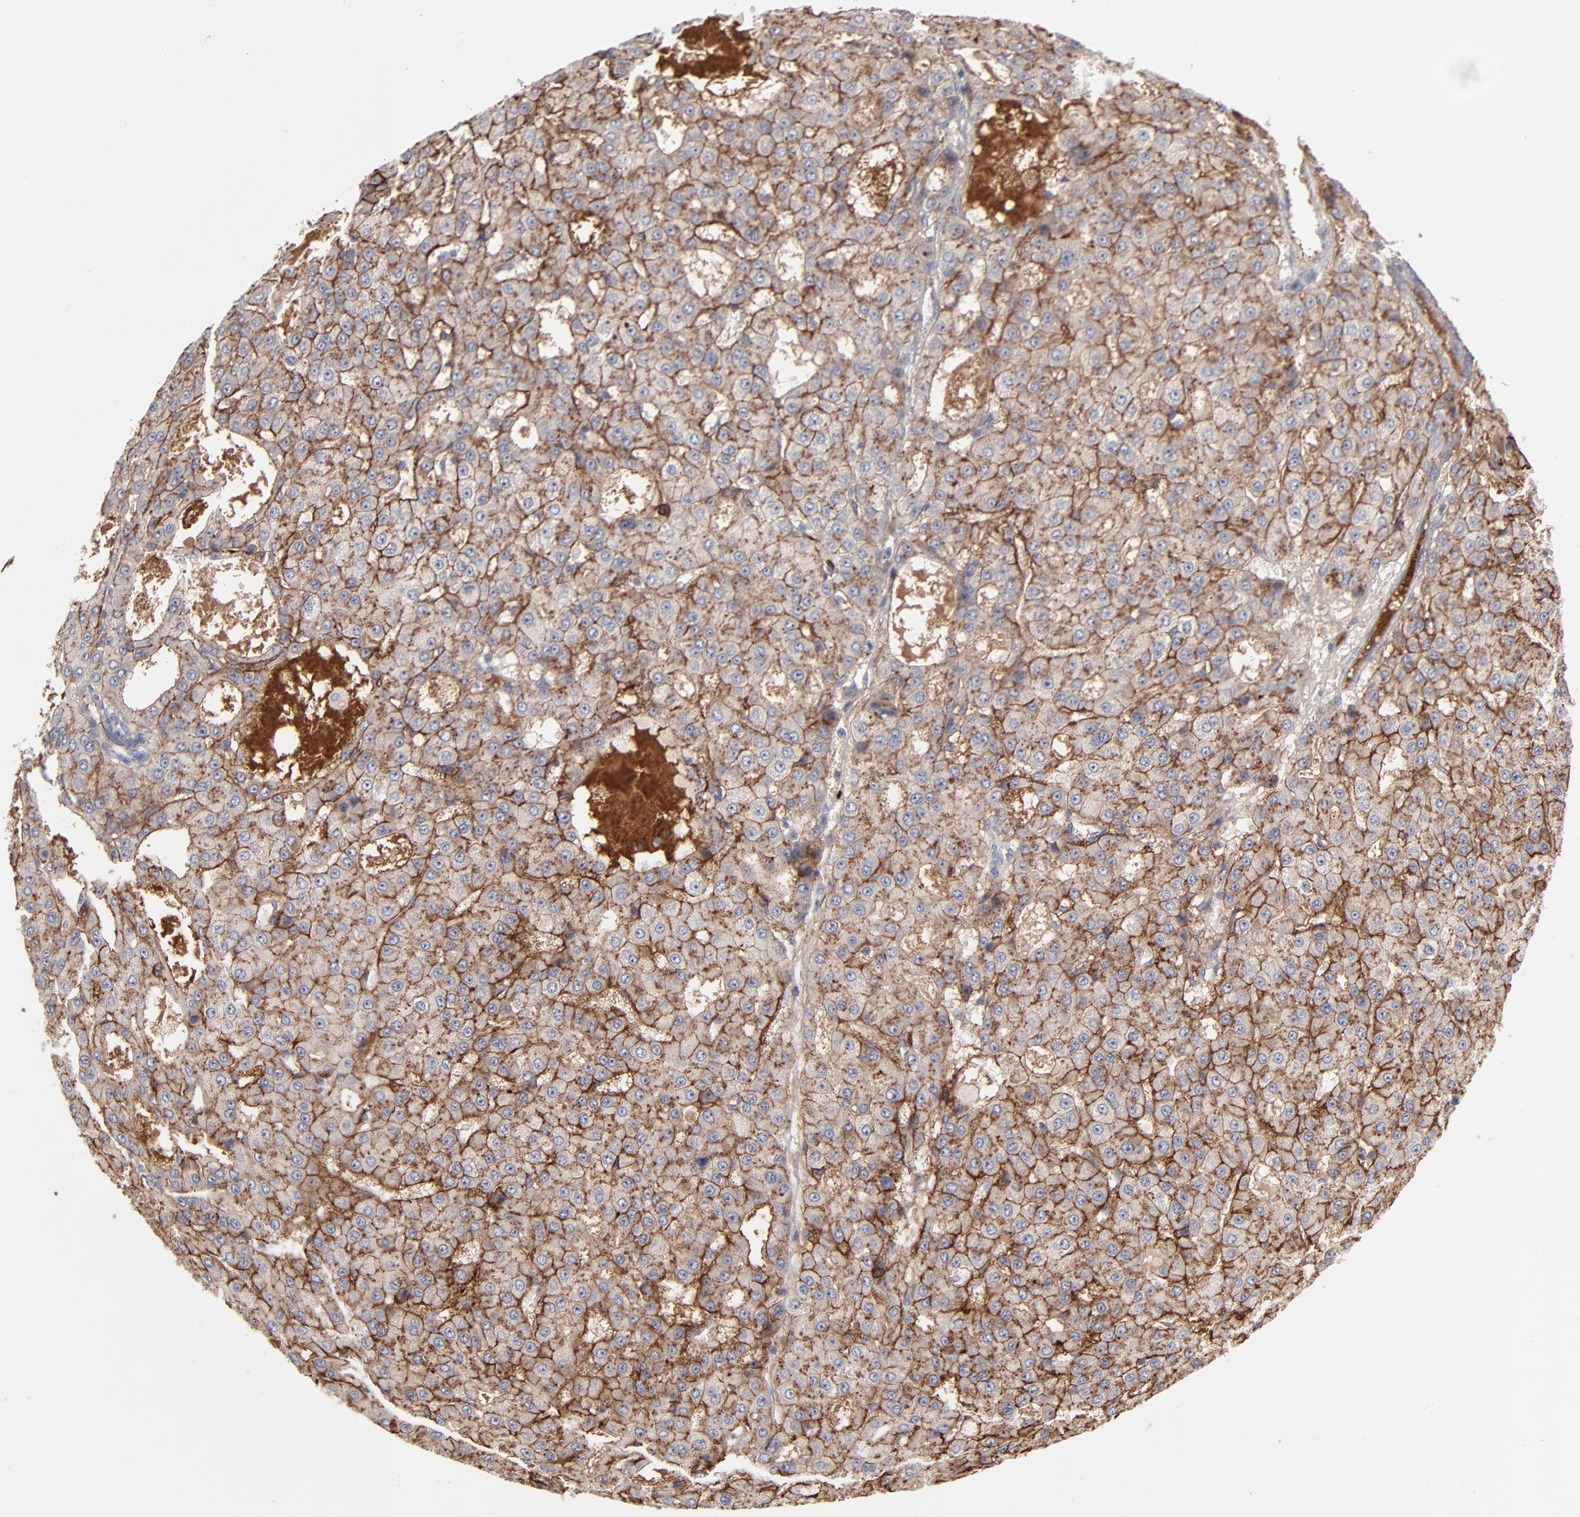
{"staining": {"intensity": "strong", "quantity": ">75%", "location": "cytoplasmic/membranous"}, "tissue": "liver cancer", "cell_type": "Tumor cells", "image_type": "cancer", "snomed": [{"axis": "morphology", "description": "Carcinoma, Hepatocellular, NOS"}, {"axis": "topography", "description": "Liver"}], "caption": "High-magnification brightfield microscopy of hepatocellular carcinoma (liver) stained with DAB (brown) and counterstained with hematoxylin (blue). tumor cells exhibit strong cytoplasmic/membranous staining is identified in approximately>75% of cells.", "gene": "CCR3", "patient": {"sex": "male", "age": 47}}